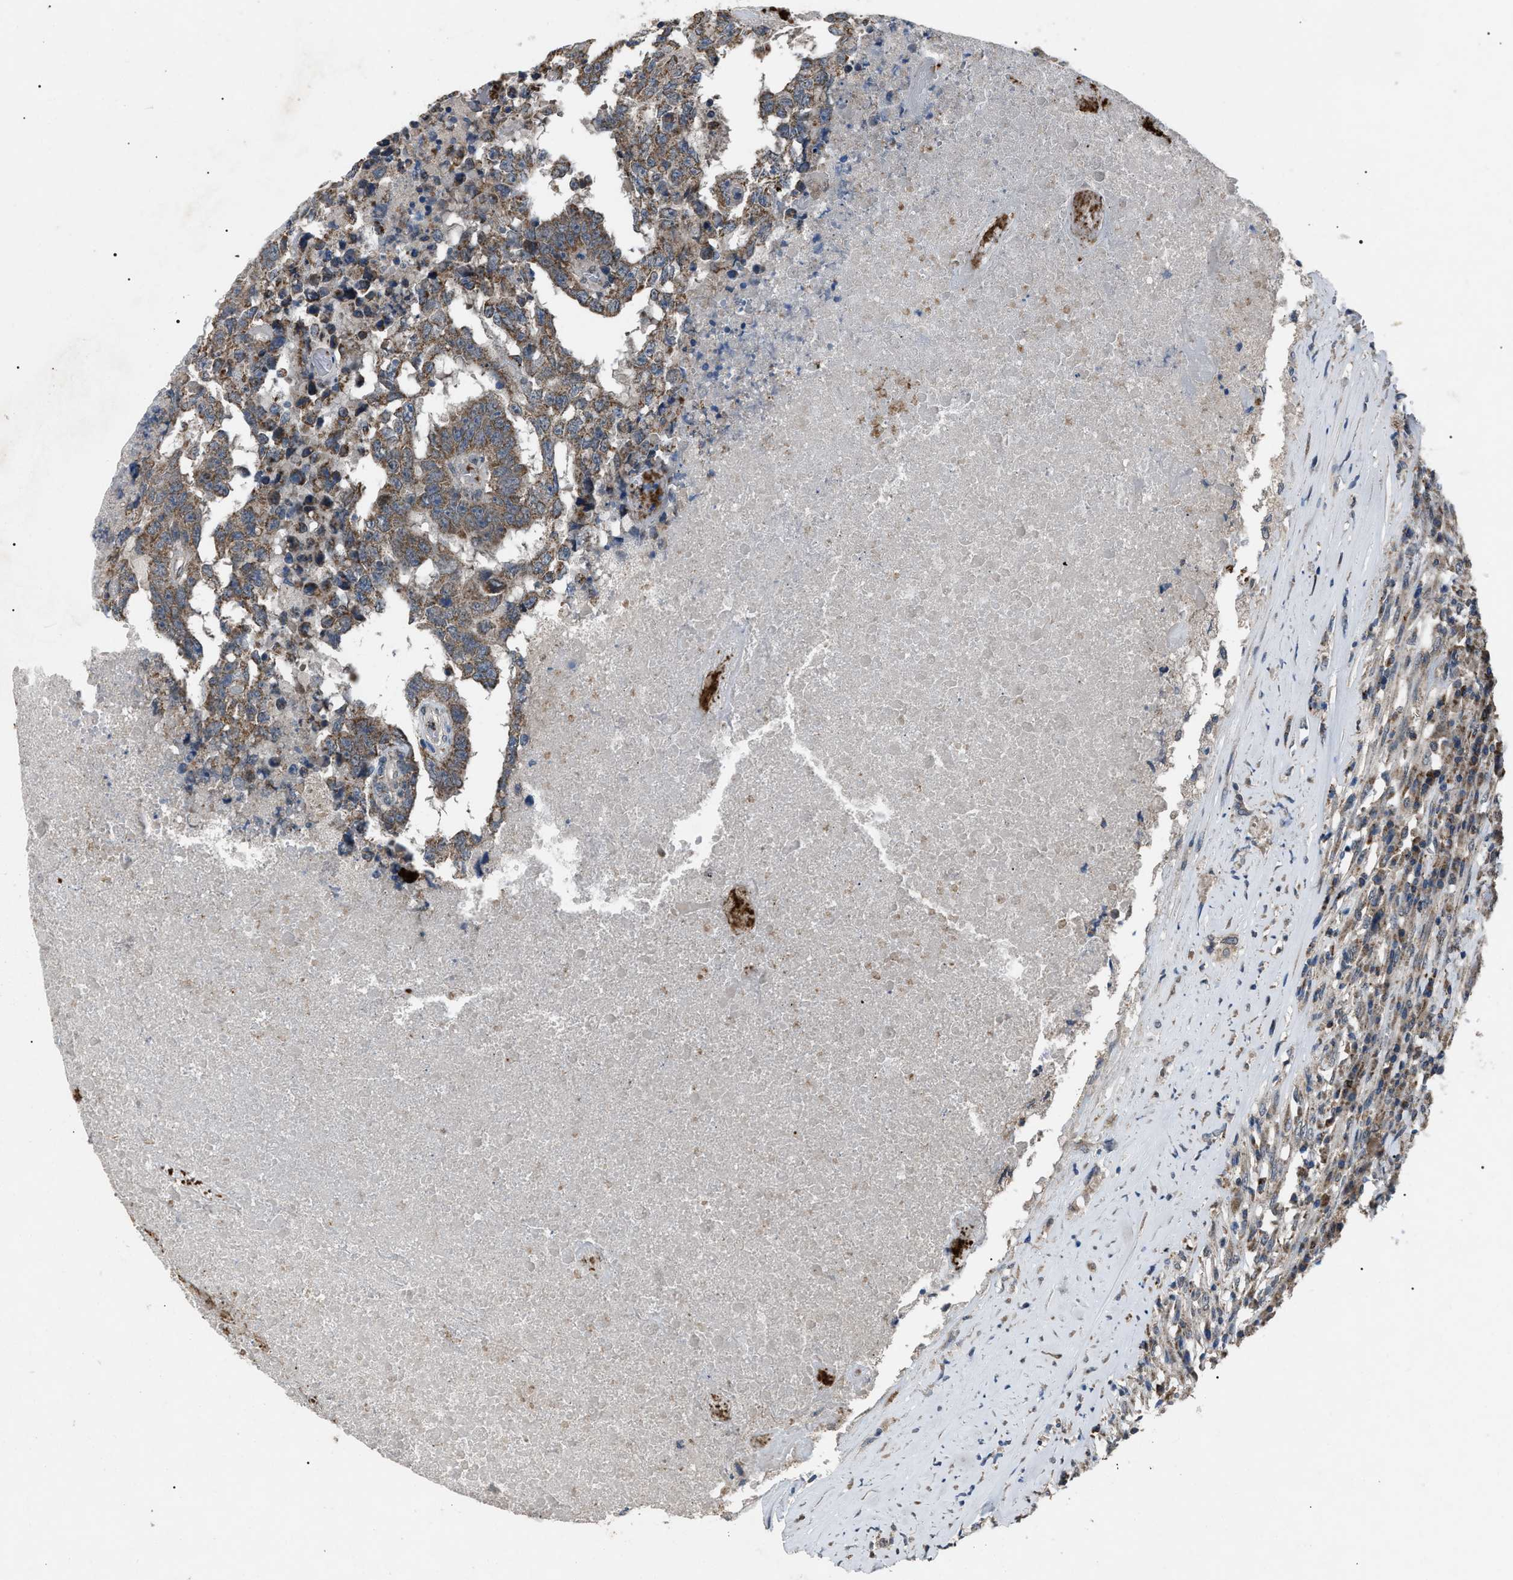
{"staining": {"intensity": "moderate", "quantity": "25%-75%", "location": "cytoplasmic/membranous"}, "tissue": "testis cancer", "cell_type": "Tumor cells", "image_type": "cancer", "snomed": [{"axis": "morphology", "description": "Necrosis, NOS"}, {"axis": "morphology", "description": "Carcinoma, Embryonal, NOS"}, {"axis": "topography", "description": "Testis"}], "caption": "Embryonal carcinoma (testis) stained with DAB immunohistochemistry exhibits medium levels of moderate cytoplasmic/membranous expression in approximately 25%-75% of tumor cells. The staining is performed using DAB brown chromogen to label protein expression. The nuclei are counter-stained blue using hematoxylin.", "gene": "ZFAND2A", "patient": {"sex": "male", "age": 19}}